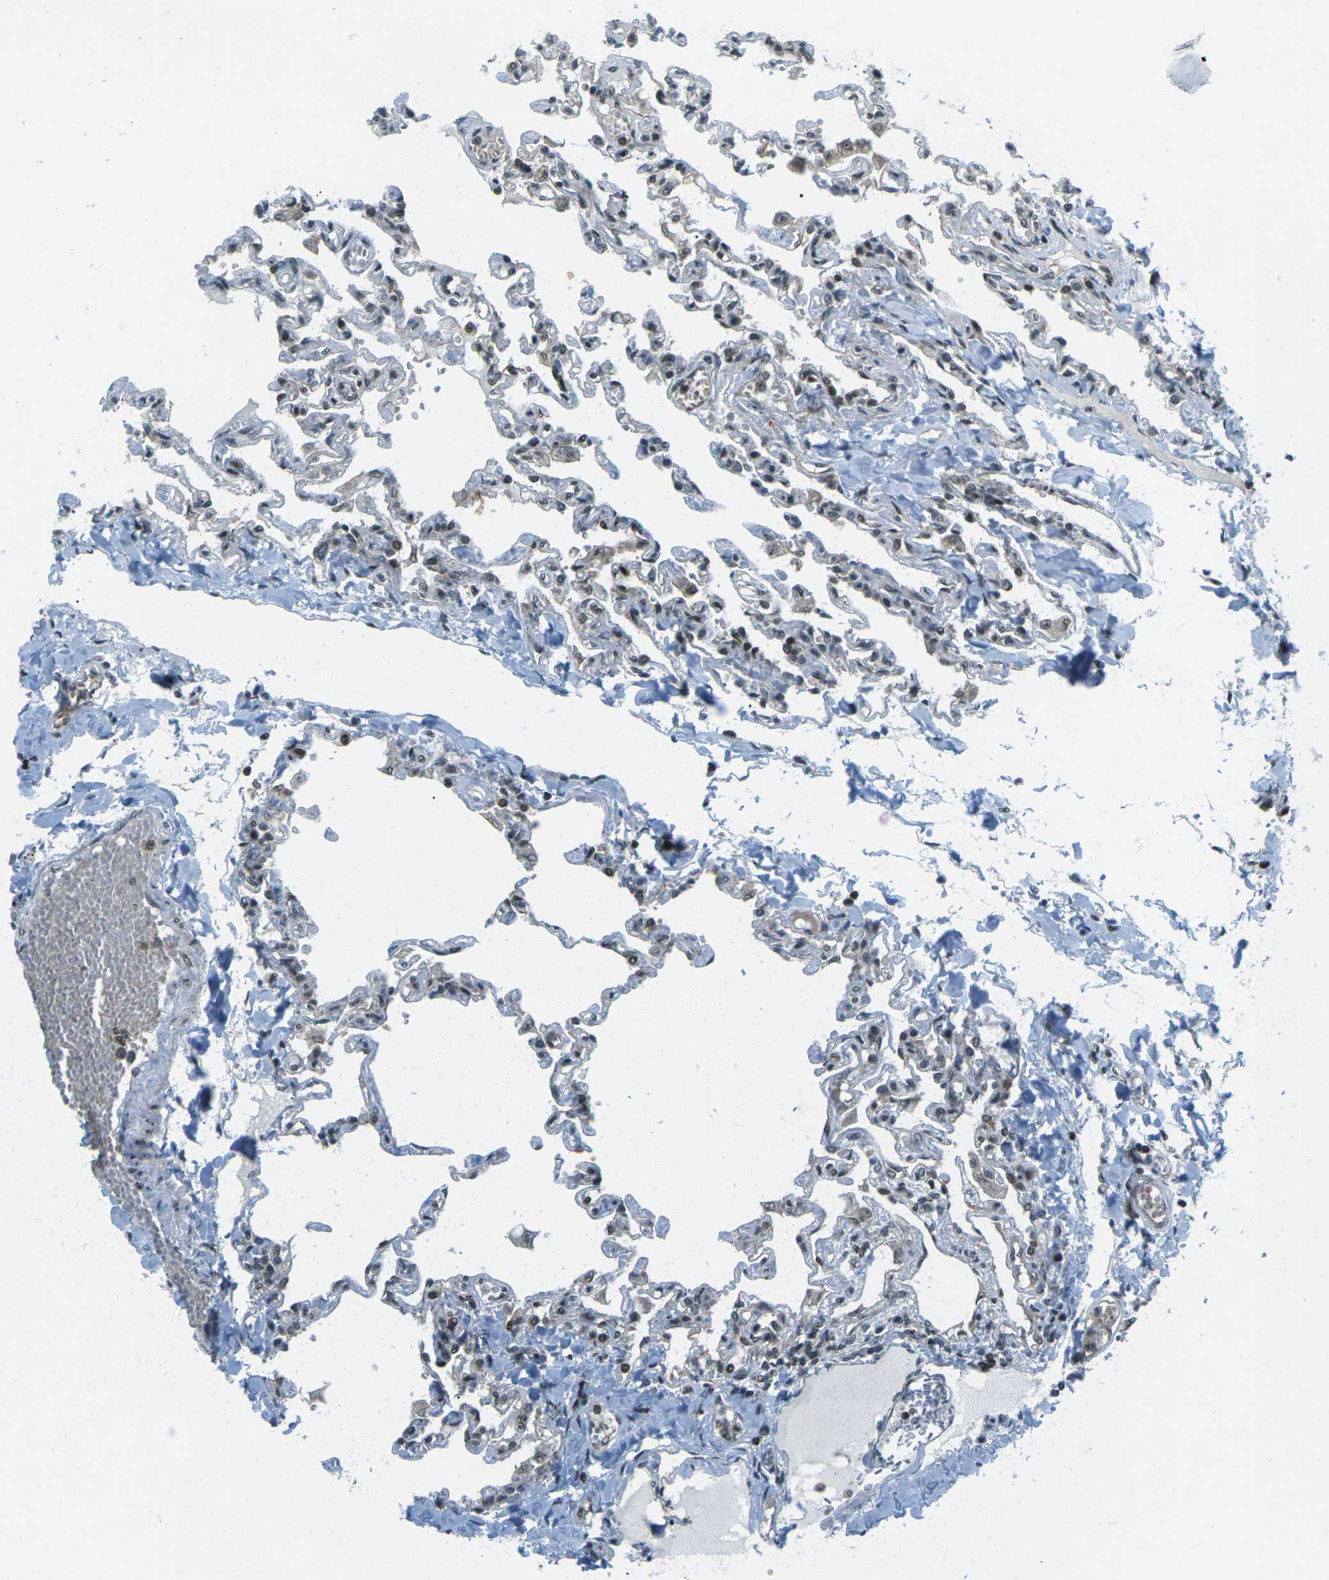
{"staining": {"intensity": "moderate", "quantity": "25%-75%", "location": "cytoplasmic/membranous,nuclear"}, "tissue": "lung", "cell_type": "Alveolar cells", "image_type": "normal", "snomed": [{"axis": "morphology", "description": "Normal tissue, NOS"}, {"axis": "topography", "description": "Lung"}], "caption": "This is a histology image of IHC staining of normal lung, which shows moderate expression in the cytoplasmic/membranous,nuclear of alveolar cells.", "gene": "UBE2S", "patient": {"sex": "male", "age": 21}}